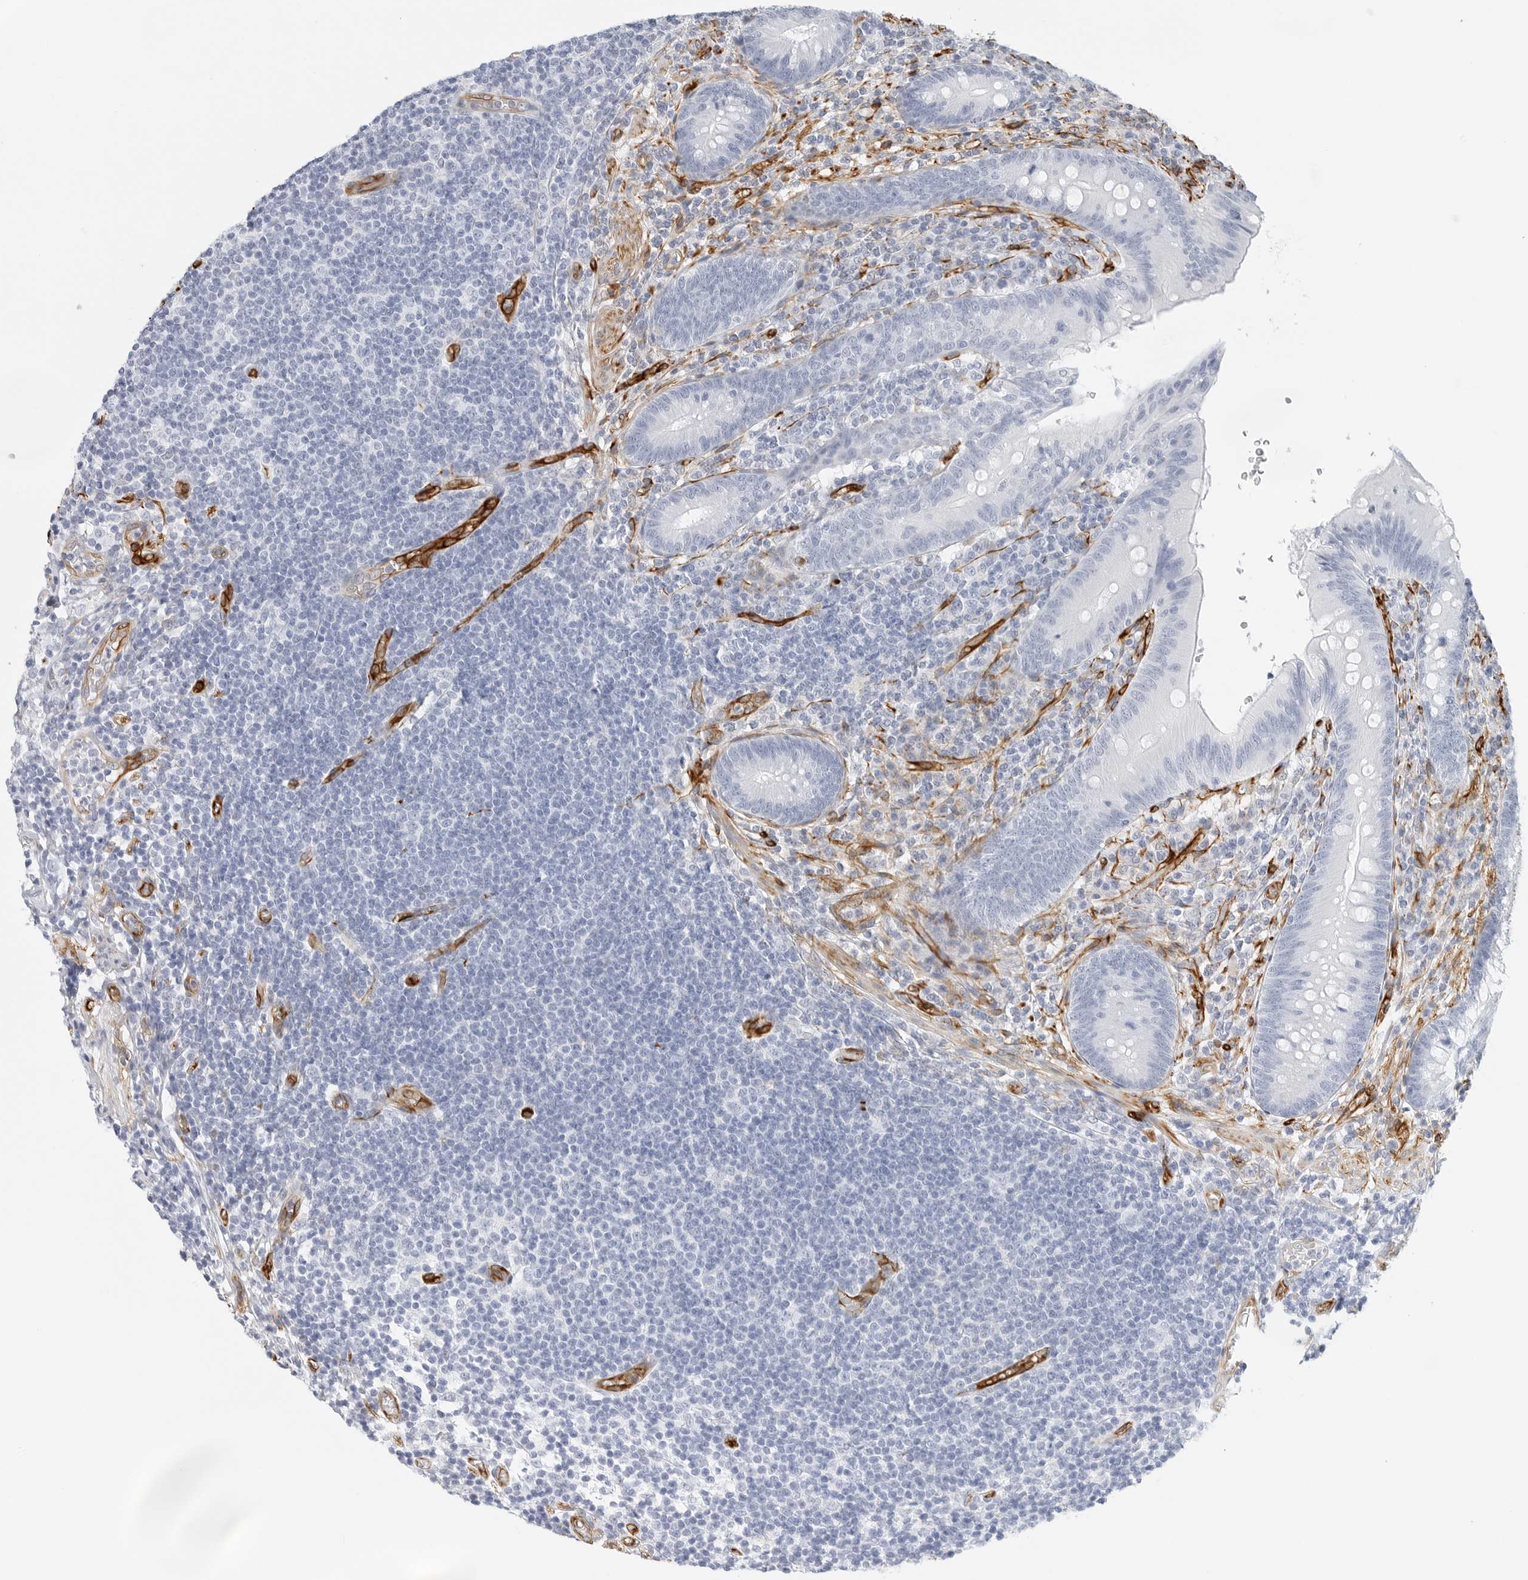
{"staining": {"intensity": "negative", "quantity": "none", "location": "none"}, "tissue": "appendix", "cell_type": "Glandular cells", "image_type": "normal", "snomed": [{"axis": "morphology", "description": "Normal tissue, NOS"}, {"axis": "morphology", "description": "Inflammation, NOS"}, {"axis": "topography", "description": "Appendix"}], "caption": "Immunohistochemistry (IHC) of unremarkable human appendix demonstrates no staining in glandular cells. The staining was performed using DAB to visualize the protein expression in brown, while the nuclei were stained in blue with hematoxylin (Magnification: 20x).", "gene": "NES", "patient": {"sex": "male", "age": 46}}